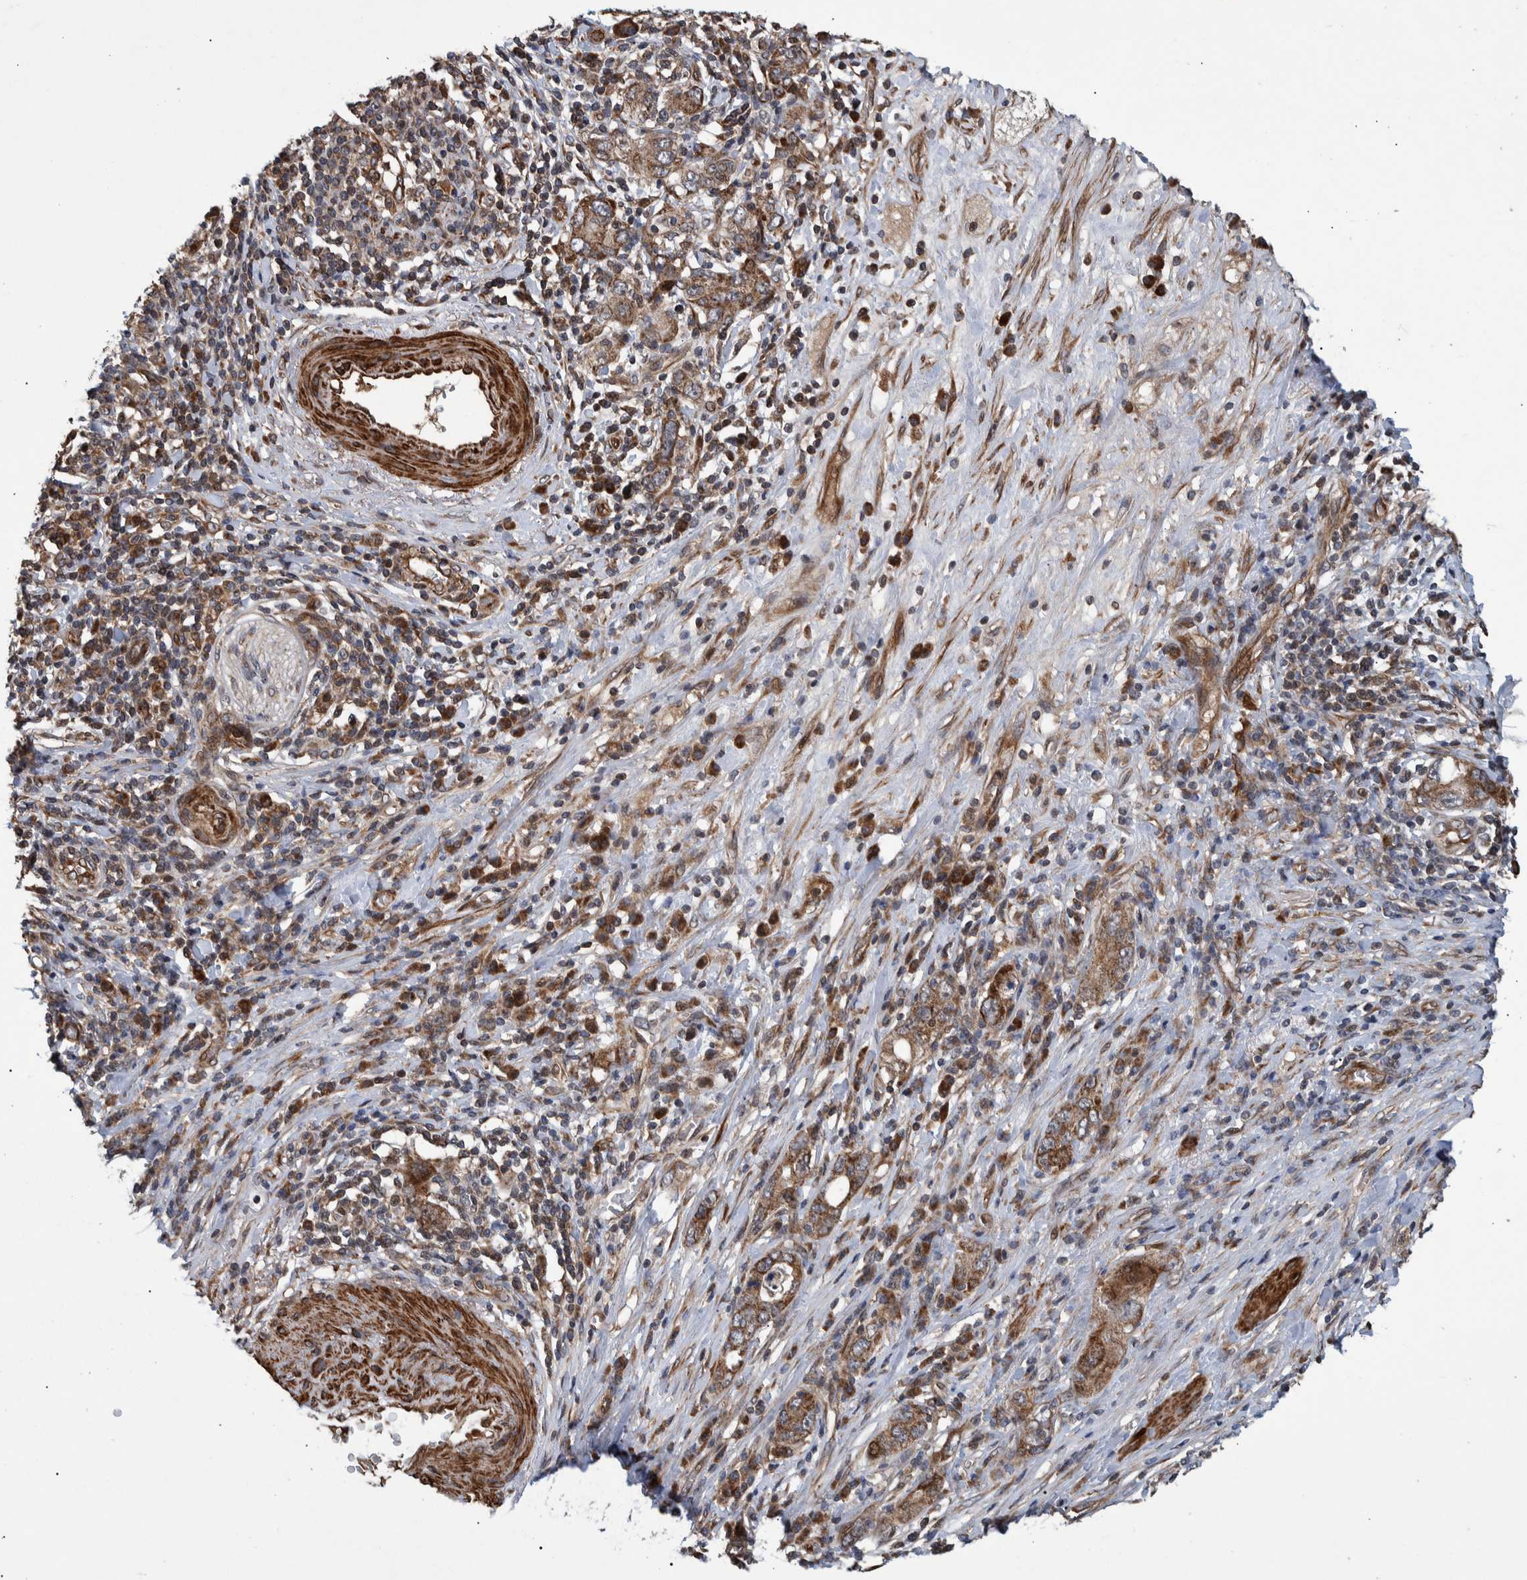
{"staining": {"intensity": "moderate", "quantity": ">75%", "location": "cytoplasmic/membranous"}, "tissue": "stomach cancer", "cell_type": "Tumor cells", "image_type": "cancer", "snomed": [{"axis": "morphology", "description": "Adenocarcinoma, NOS"}, {"axis": "topography", "description": "Stomach, lower"}], "caption": "Immunohistochemistry (DAB (3,3'-diaminobenzidine)) staining of human stomach cancer (adenocarcinoma) exhibits moderate cytoplasmic/membranous protein expression in approximately >75% of tumor cells.", "gene": "B3GNTL1", "patient": {"sex": "female", "age": 93}}